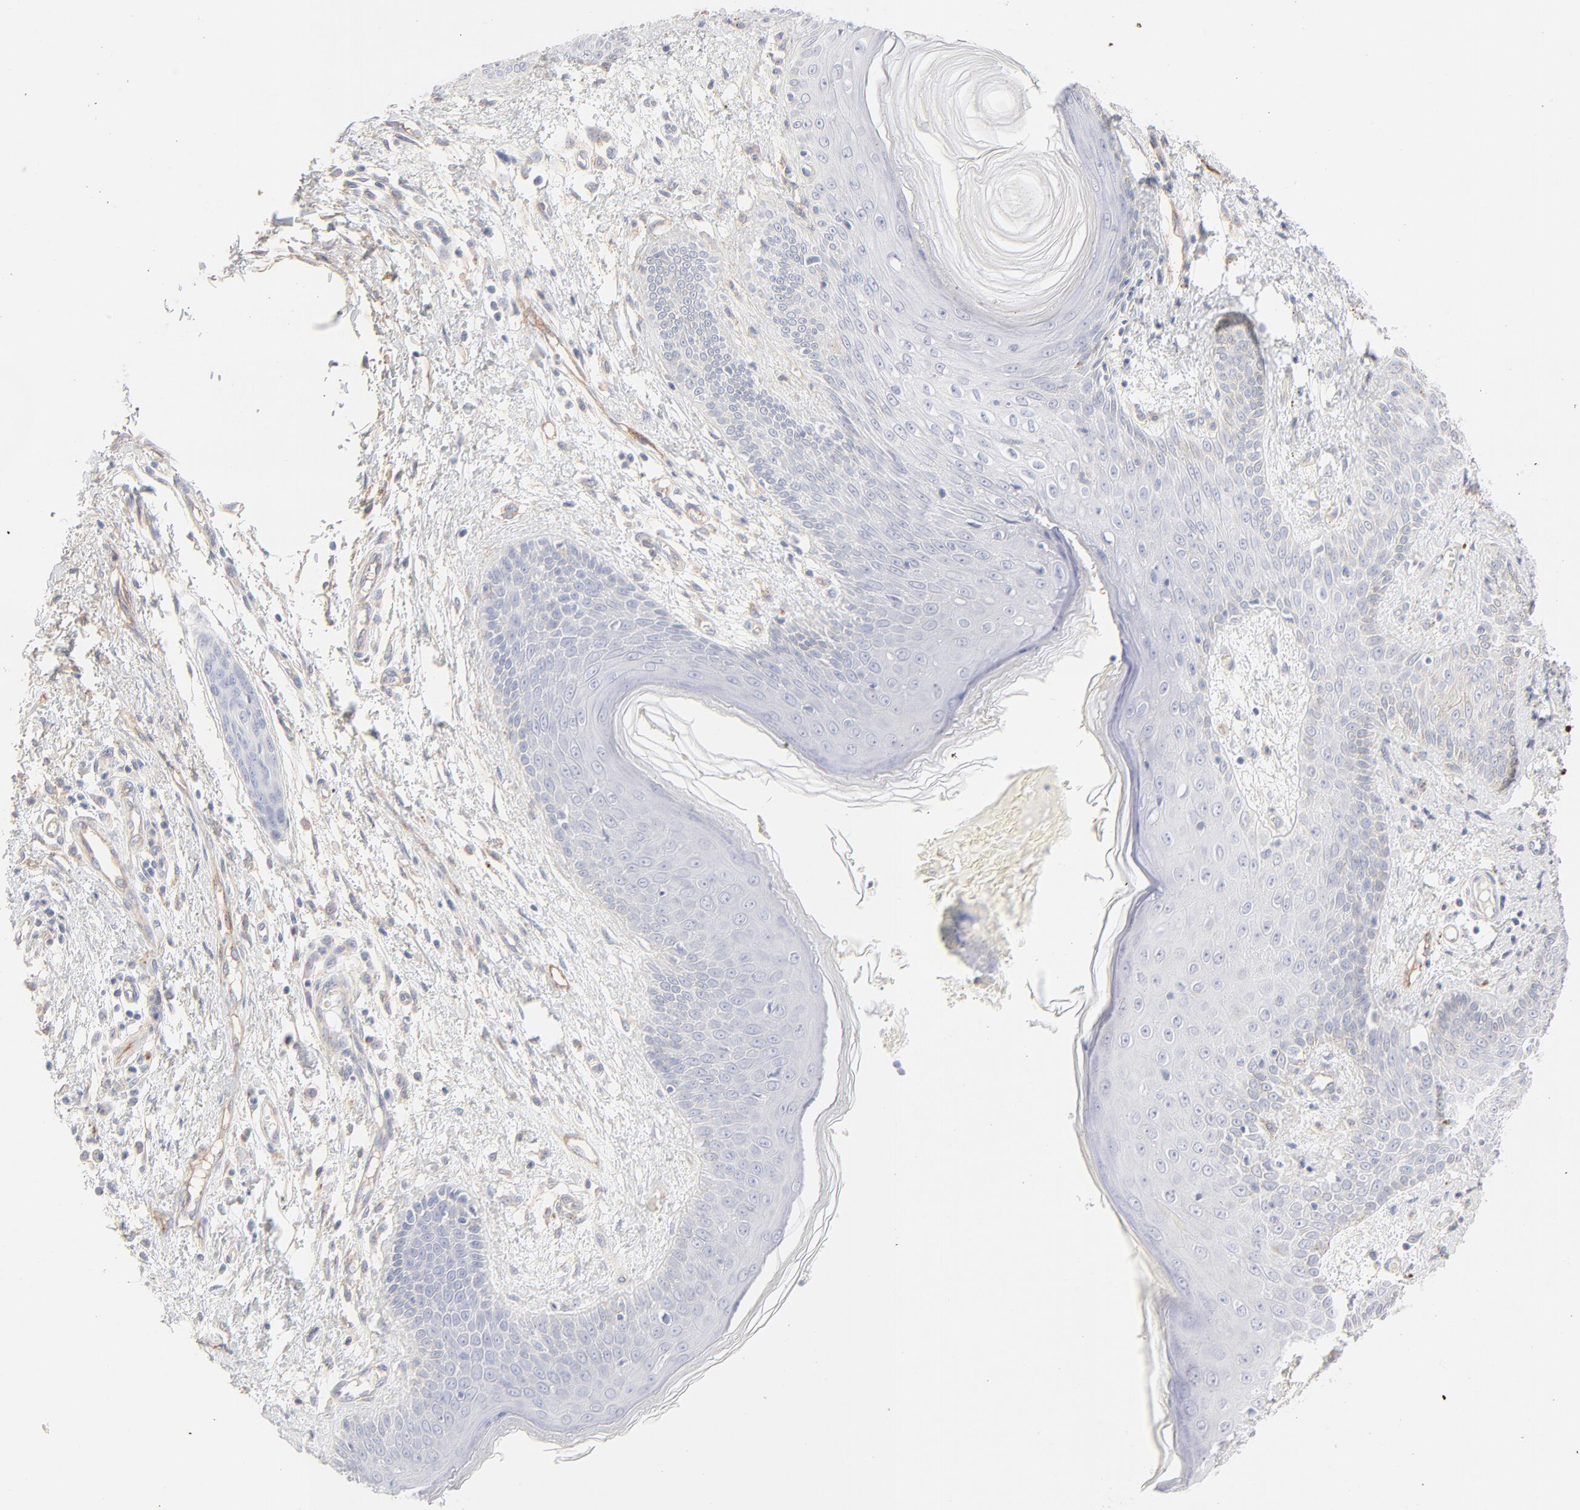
{"staining": {"intensity": "negative", "quantity": "none", "location": "none"}, "tissue": "skin cancer", "cell_type": "Tumor cells", "image_type": "cancer", "snomed": [{"axis": "morphology", "description": "Basal cell carcinoma"}, {"axis": "topography", "description": "Skin"}], "caption": "Human skin cancer stained for a protein using immunohistochemistry (IHC) displays no positivity in tumor cells.", "gene": "ITGA5", "patient": {"sex": "female", "age": 64}}